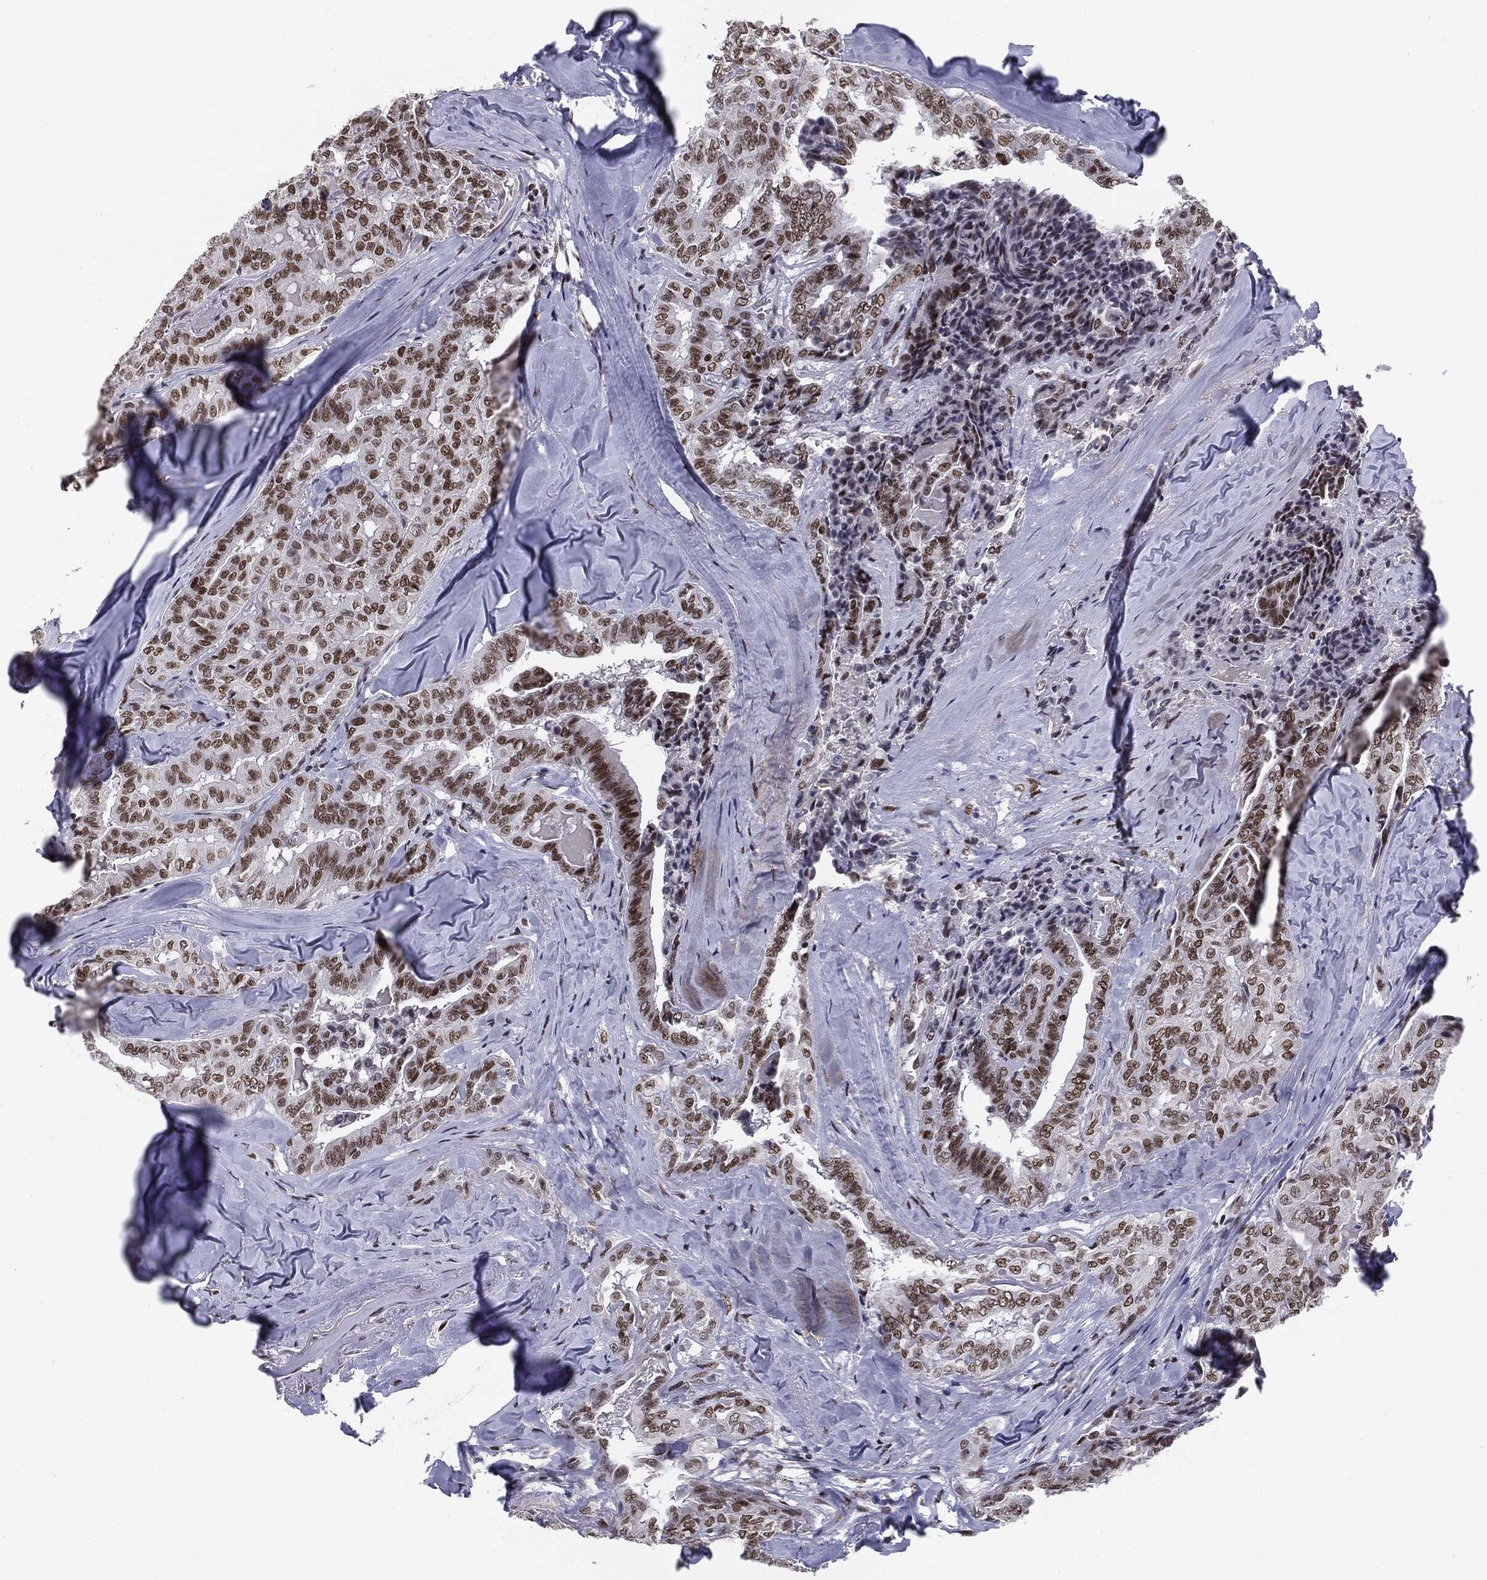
{"staining": {"intensity": "strong", "quantity": ">75%", "location": "nuclear"}, "tissue": "thyroid cancer", "cell_type": "Tumor cells", "image_type": "cancer", "snomed": [{"axis": "morphology", "description": "Papillary adenocarcinoma, NOS"}, {"axis": "topography", "description": "Thyroid gland"}], "caption": "Immunohistochemistry histopathology image of neoplastic tissue: human thyroid papillary adenocarcinoma stained using IHC reveals high levels of strong protein expression localized specifically in the nuclear of tumor cells, appearing as a nuclear brown color.", "gene": "MDC1", "patient": {"sex": "female", "age": 68}}